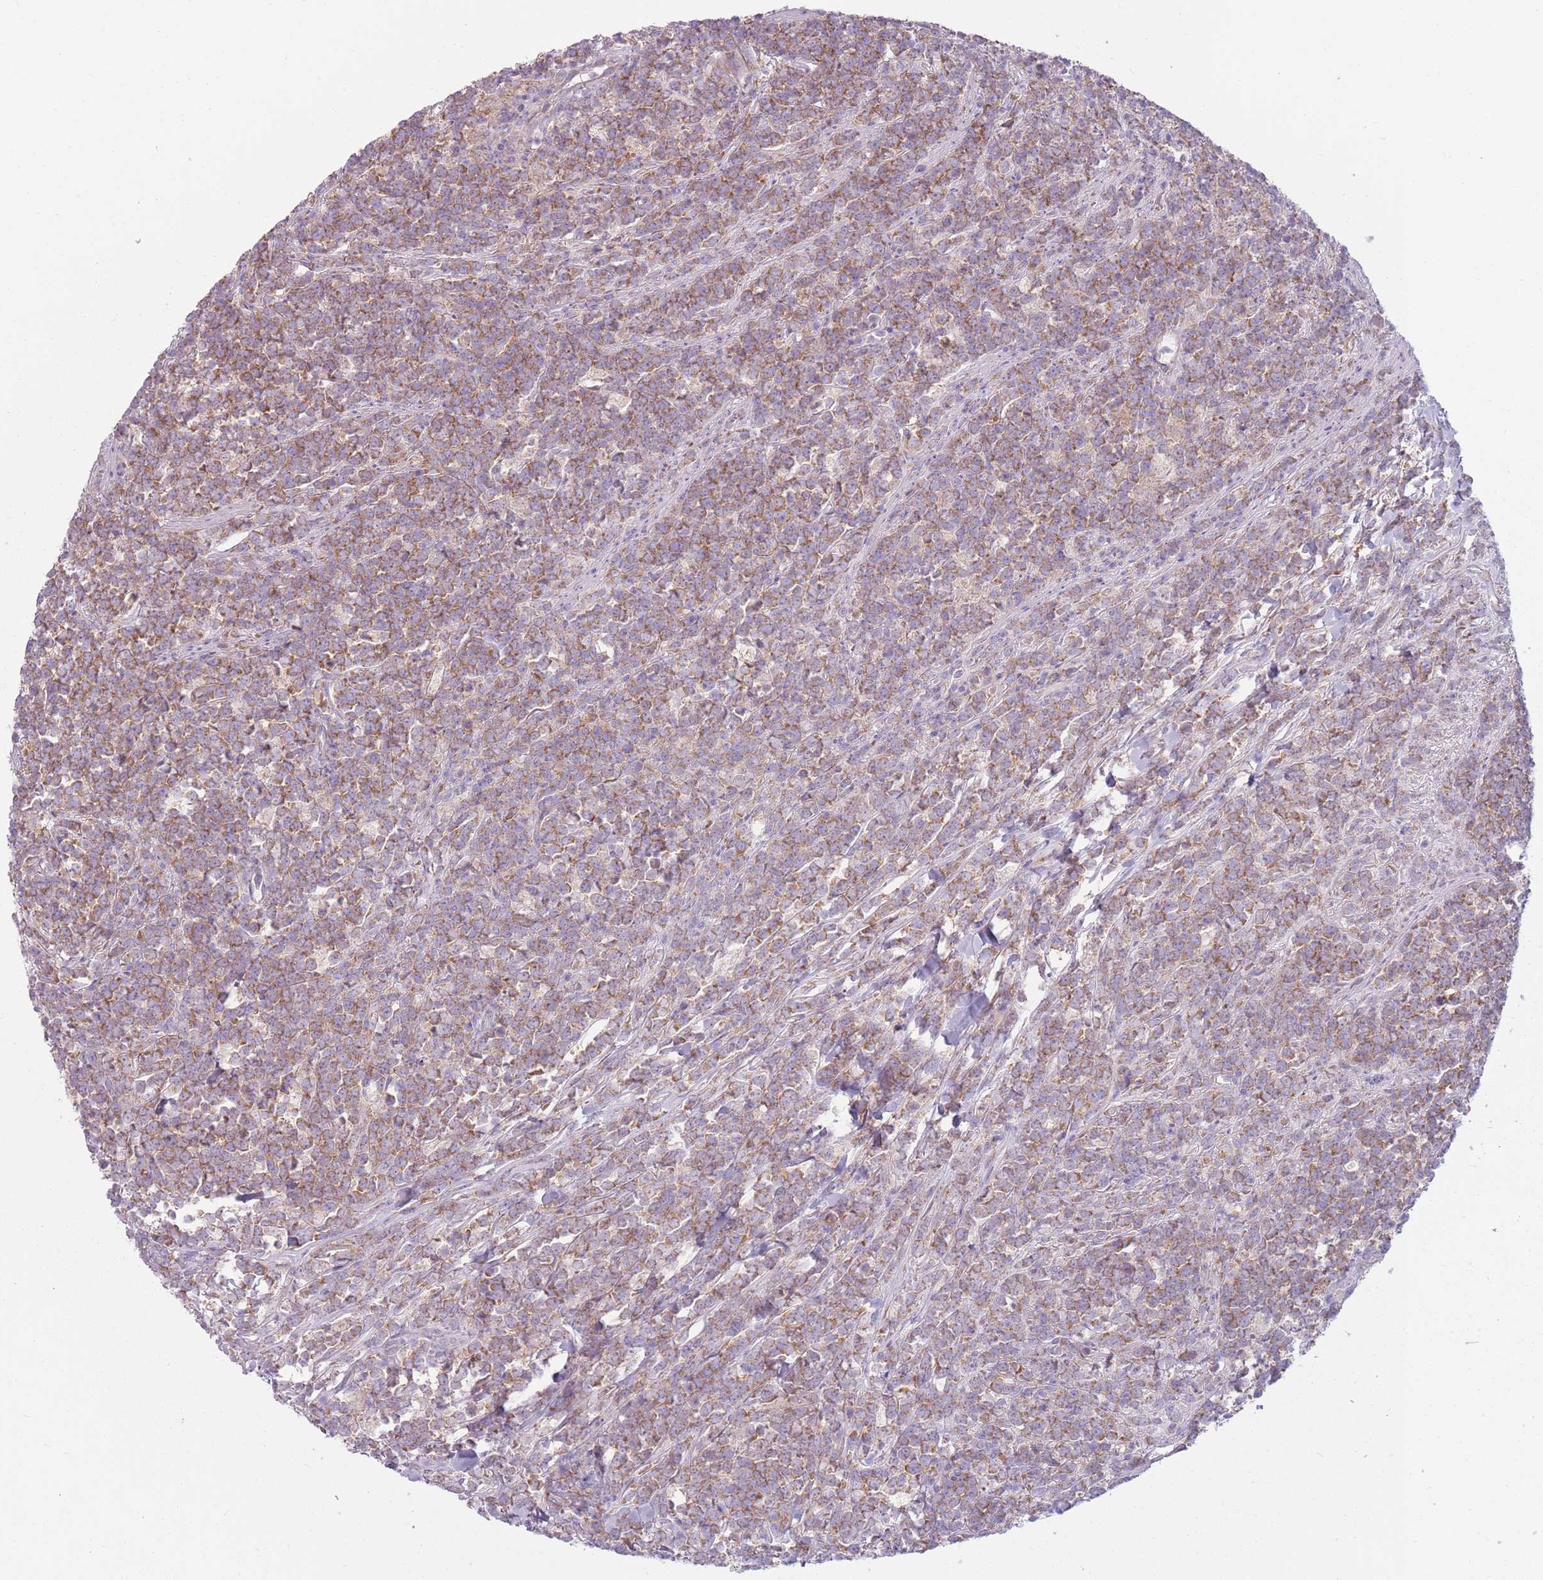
{"staining": {"intensity": "weak", "quantity": ">75%", "location": "cytoplasmic/membranous"}, "tissue": "lymphoma", "cell_type": "Tumor cells", "image_type": "cancer", "snomed": [{"axis": "morphology", "description": "Malignant lymphoma, non-Hodgkin's type, High grade"}, {"axis": "topography", "description": "Small intestine"}, {"axis": "topography", "description": "Colon"}], "caption": "IHC (DAB (3,3'-diaminobenzidine)) staining of human high-grade malignant lymphoma, non-Hodgkin's type shows weak cytoplasmic/membranous protein positivity in about >75% of tumor cells. Using DAB (brown) and hematoxylin (blue) stains, captured at high magnification using brightfield microscopy.", "gene": "HSPA14", "patient": {"sex": "male", "age": 8}}